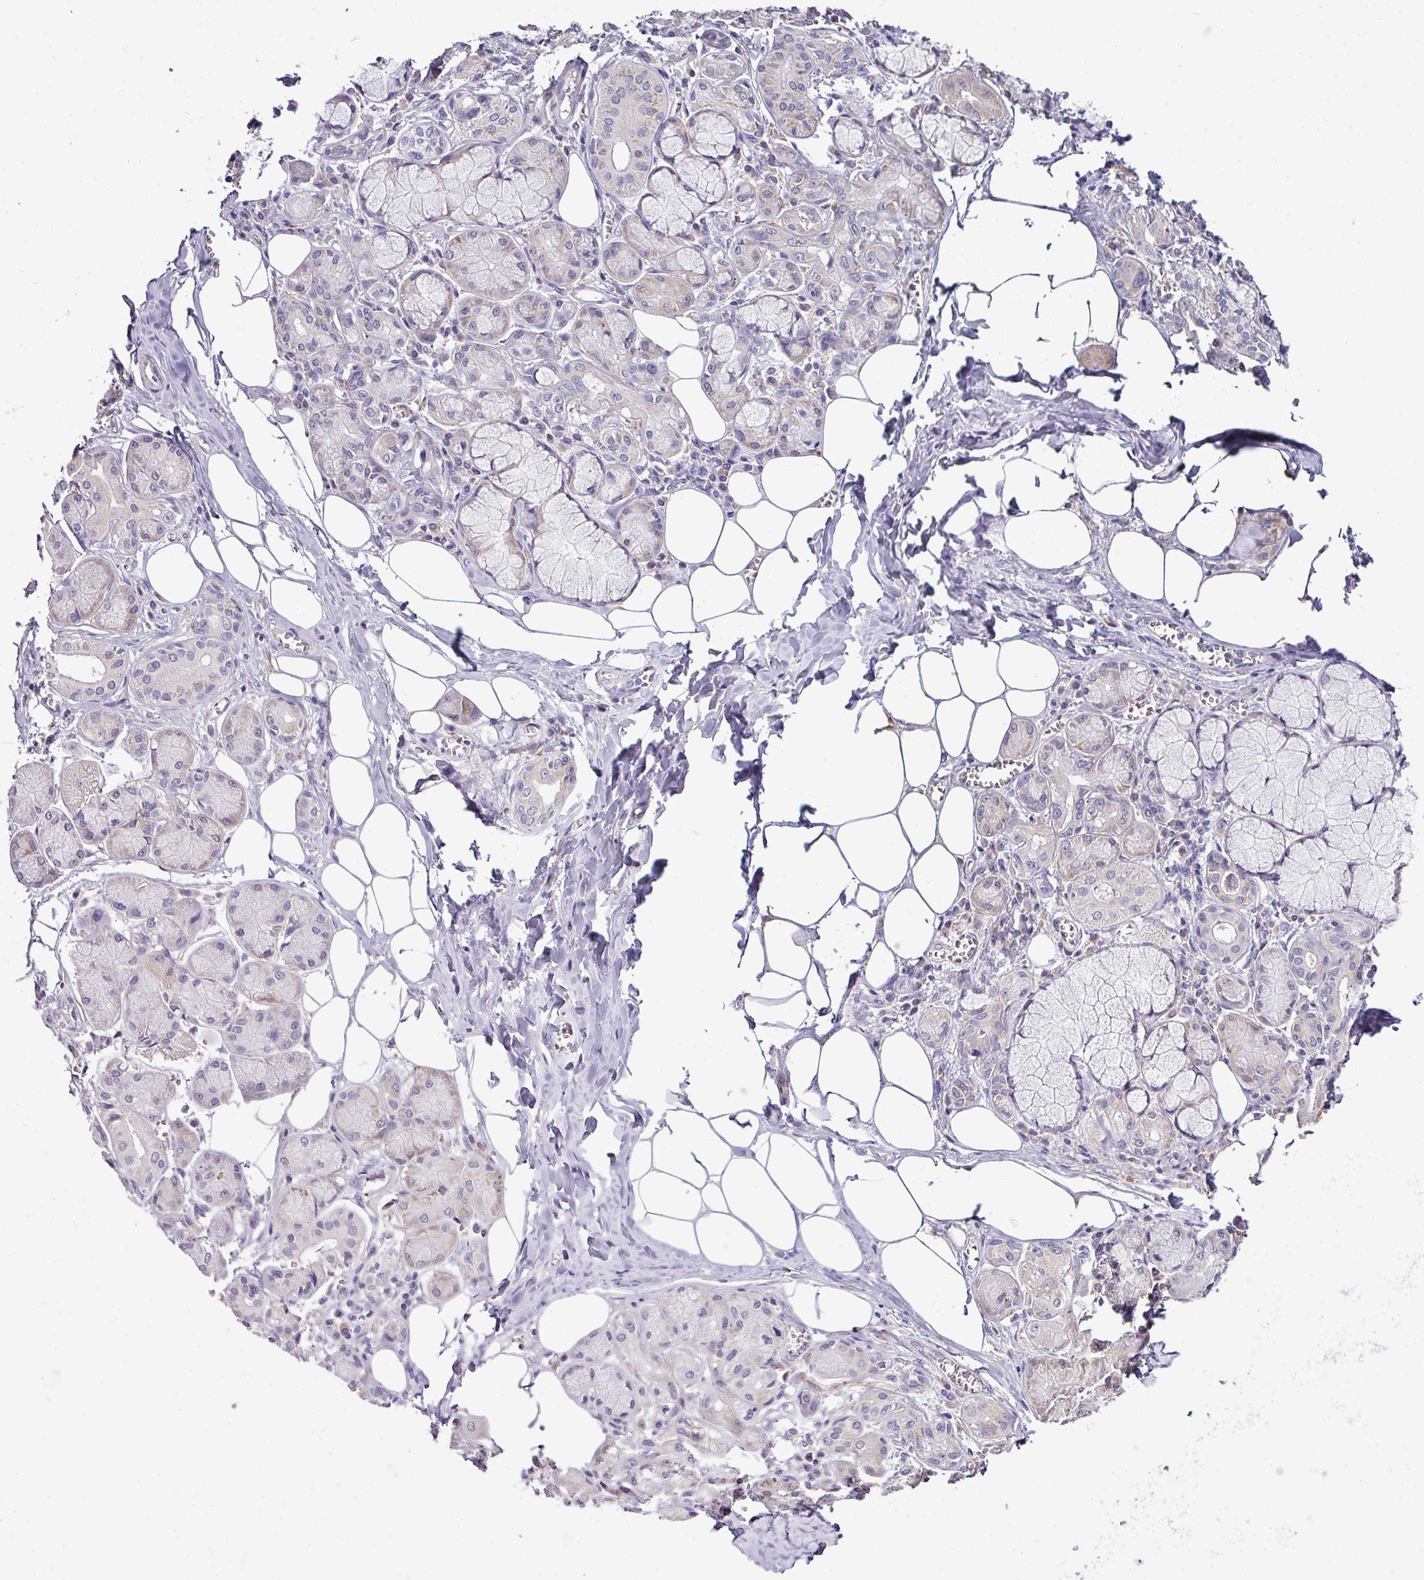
{"staining": {"intensity": "weak", "quantity": "<25%", "location": "cytoplasmic/membranous"}, "tissue": "salivary gland", "cell_type": "Glandular cells", "image_type": "normal", "snomed": [{"axis": "morphology", "description": "Normal tissue, NOS"}, {"axis": "topography", "description": "Salivary gland"}], "caption": "Immunohistochemistry histopathology image of benign salivary gland: salivary gland stained with DAB (3,3'-diaminobenzidine) exhibits no significant protein positivity in glandular cells. (Stains: DAB immunohistochemistry with hematoxylin counter stain, Microscopy: brightfield microscopy at high magnification).", "gene": "AGAP4", "patient": {"sex": "male", "age": 74}}